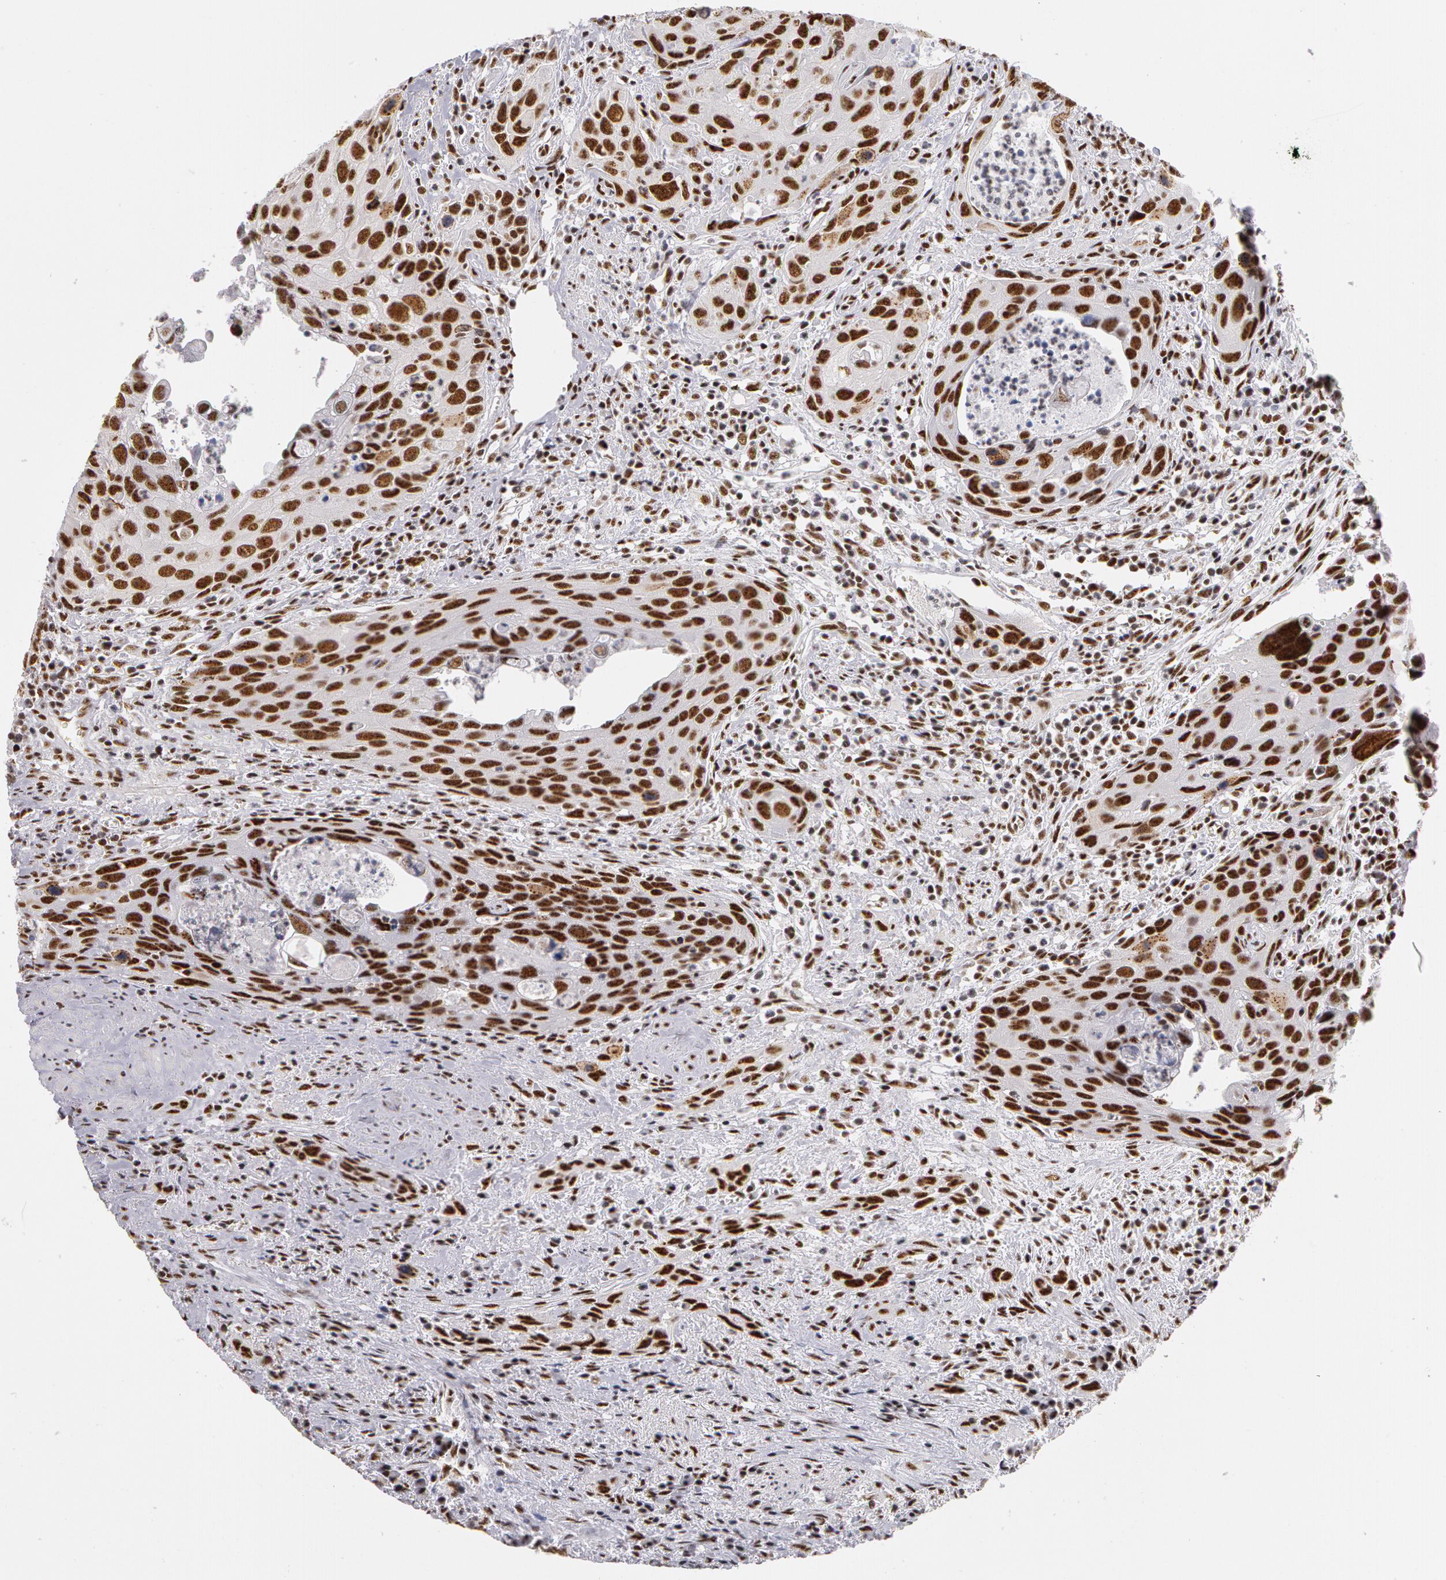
{"staining": {"intensity": "strong", "quantity": ">75%", "location": "nuclear"}, "tissue": "urothelial cancer", "cell_type": "Tumor cells", "image_type": "cancer", "snomed": [{"axis": "morphology", "description": "Urothelial carcinoma, High grade"}, {"axis": "topography", "description": "Urinary bladder"}], "caption": "Protein staining of urothelial cancer tissue exhibits strong nuclear expression in approximately >75% of tumor cells.", "gene": "PNN", "patient": {"sex": "male", "age": 71}}